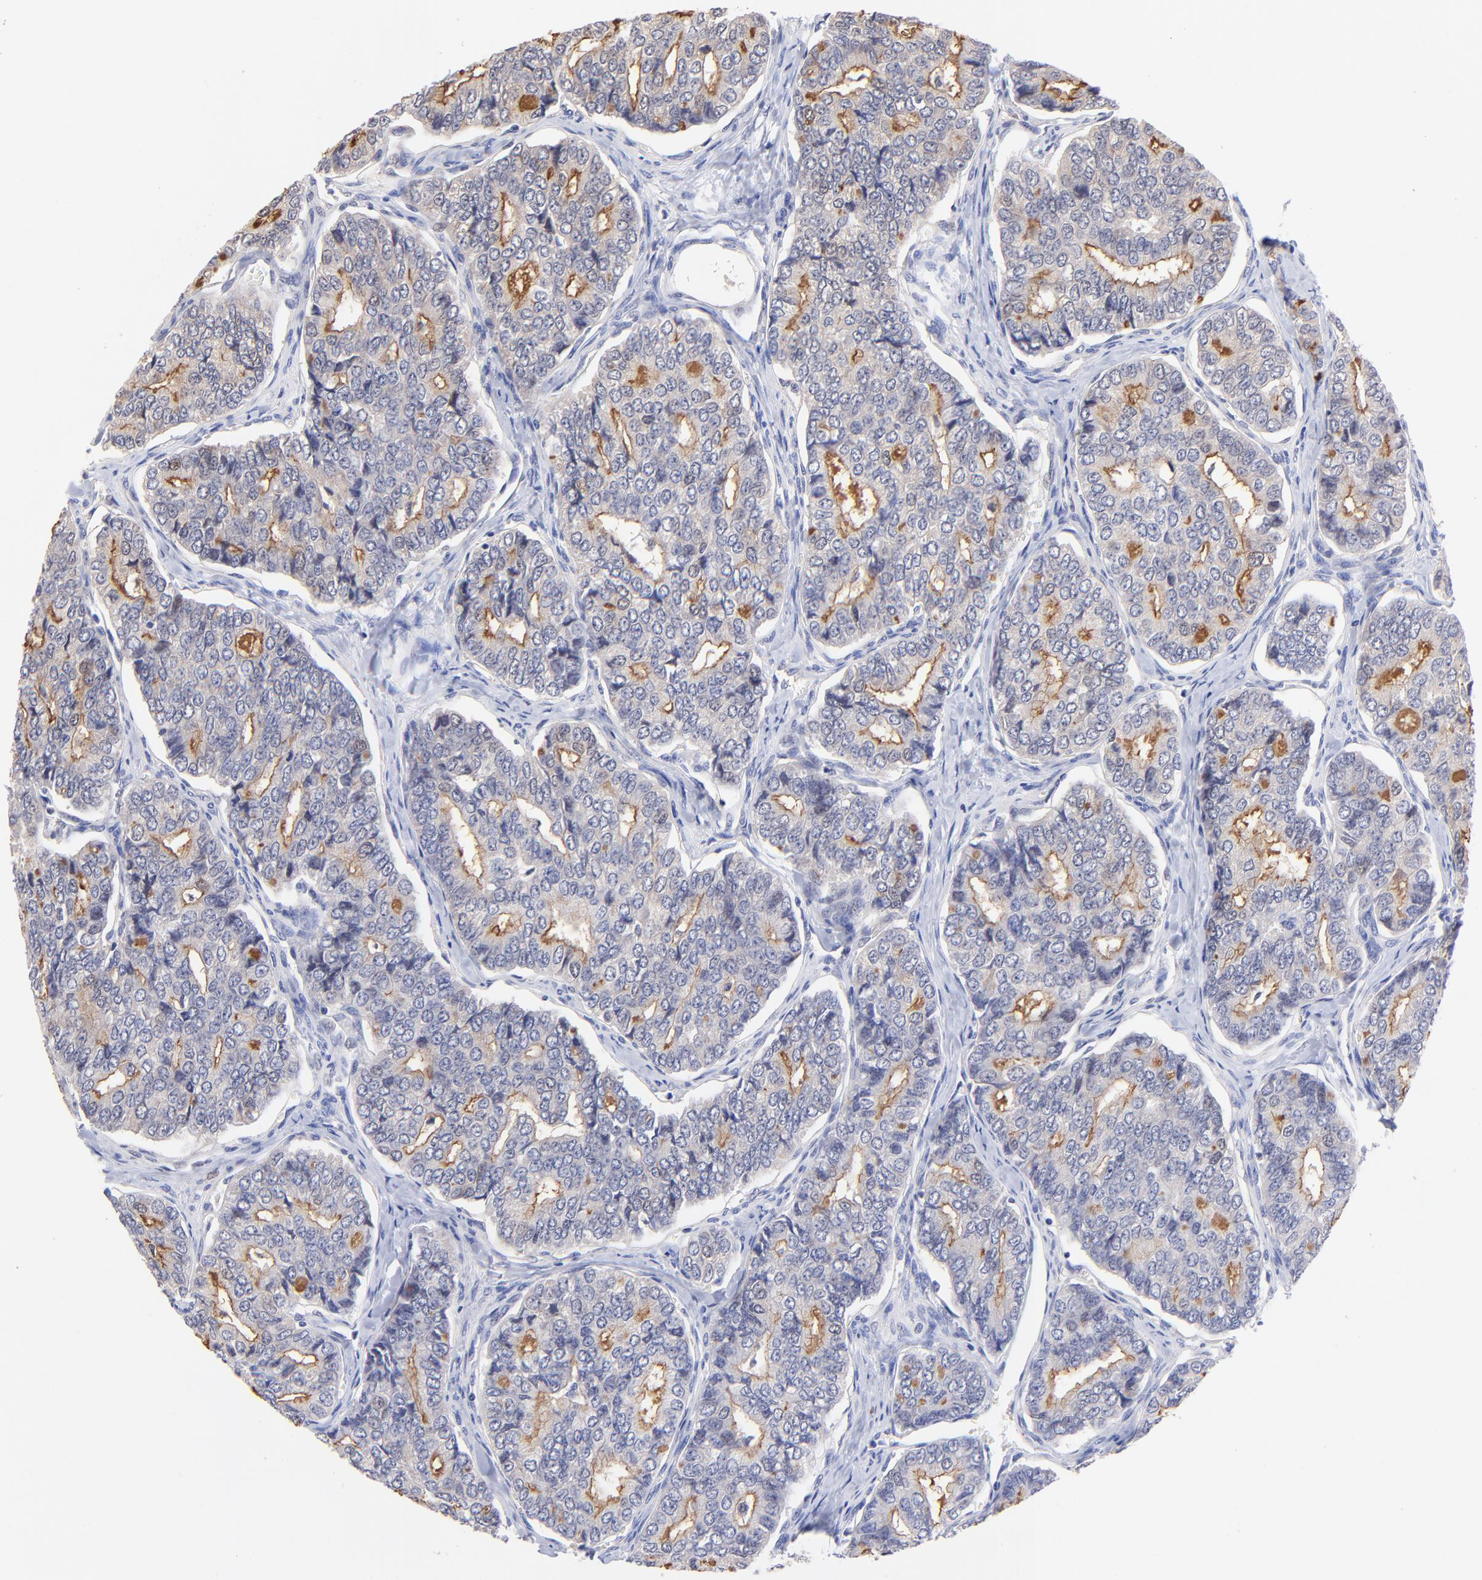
{"staining": {"intensity": "moderate", "quantity": "25%-75%", "location": "cytoplasmic/membranous"}, "tissue": "thyroid cancer", "cell_type": "Tumor cells", "image_type": "cancer", "snomed": [{"axis": "morphology", "description": "Papillary adenocarcinoma, NOS"}, {"axis": "topography", "description": "Thyroid gland"}], "caption": "There is medium levels of moderate cytoplasmic/membranous positivity in tumor cells of thyroid cancer (papillary adenocarcinoma), as demonstrated by immunohistochemical staining (brown color).", "gene": "ZNF155", "patient": {"sex": "female", "age": 35}}